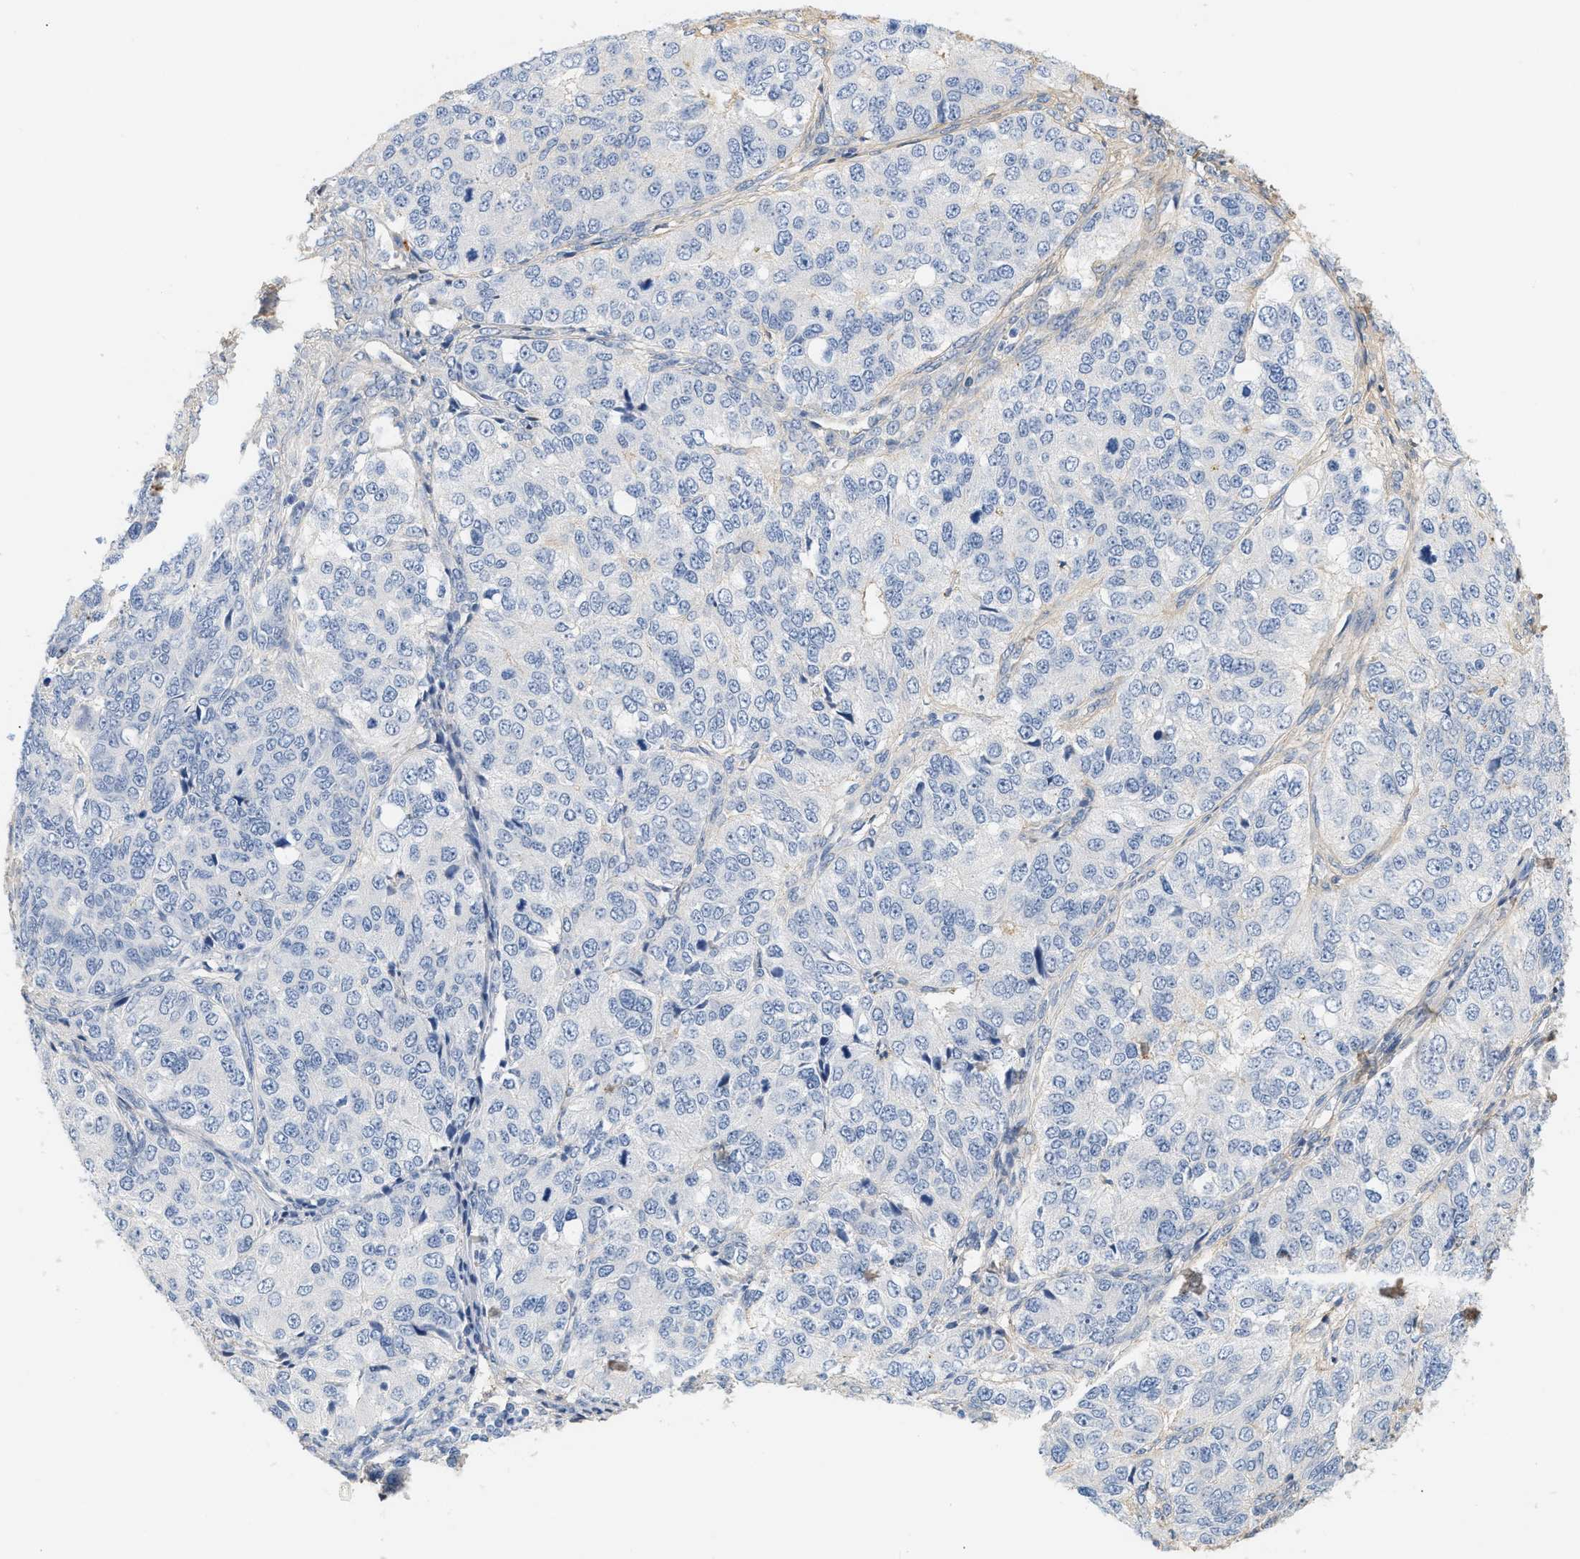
{"staining": {"intensity": "negative", "quantity": "none", "location": "none"}, "tissue": "ovarian cancer", "cell_type": "Tumor cells", "image_type": "cancer", "snomed": [{"axis": "morphology", "description": "Carcinoma, endometroid"}, {"axis": "topography", "description": "Ovary"}], "caption": "This is a micrograph of immunohistochemistry (IHC) staining of ovarian endometroid carcinoma, which shows no expression in tumor cells.", "gene": "CFH", "patient": {"sex": "female", "age": 51}}